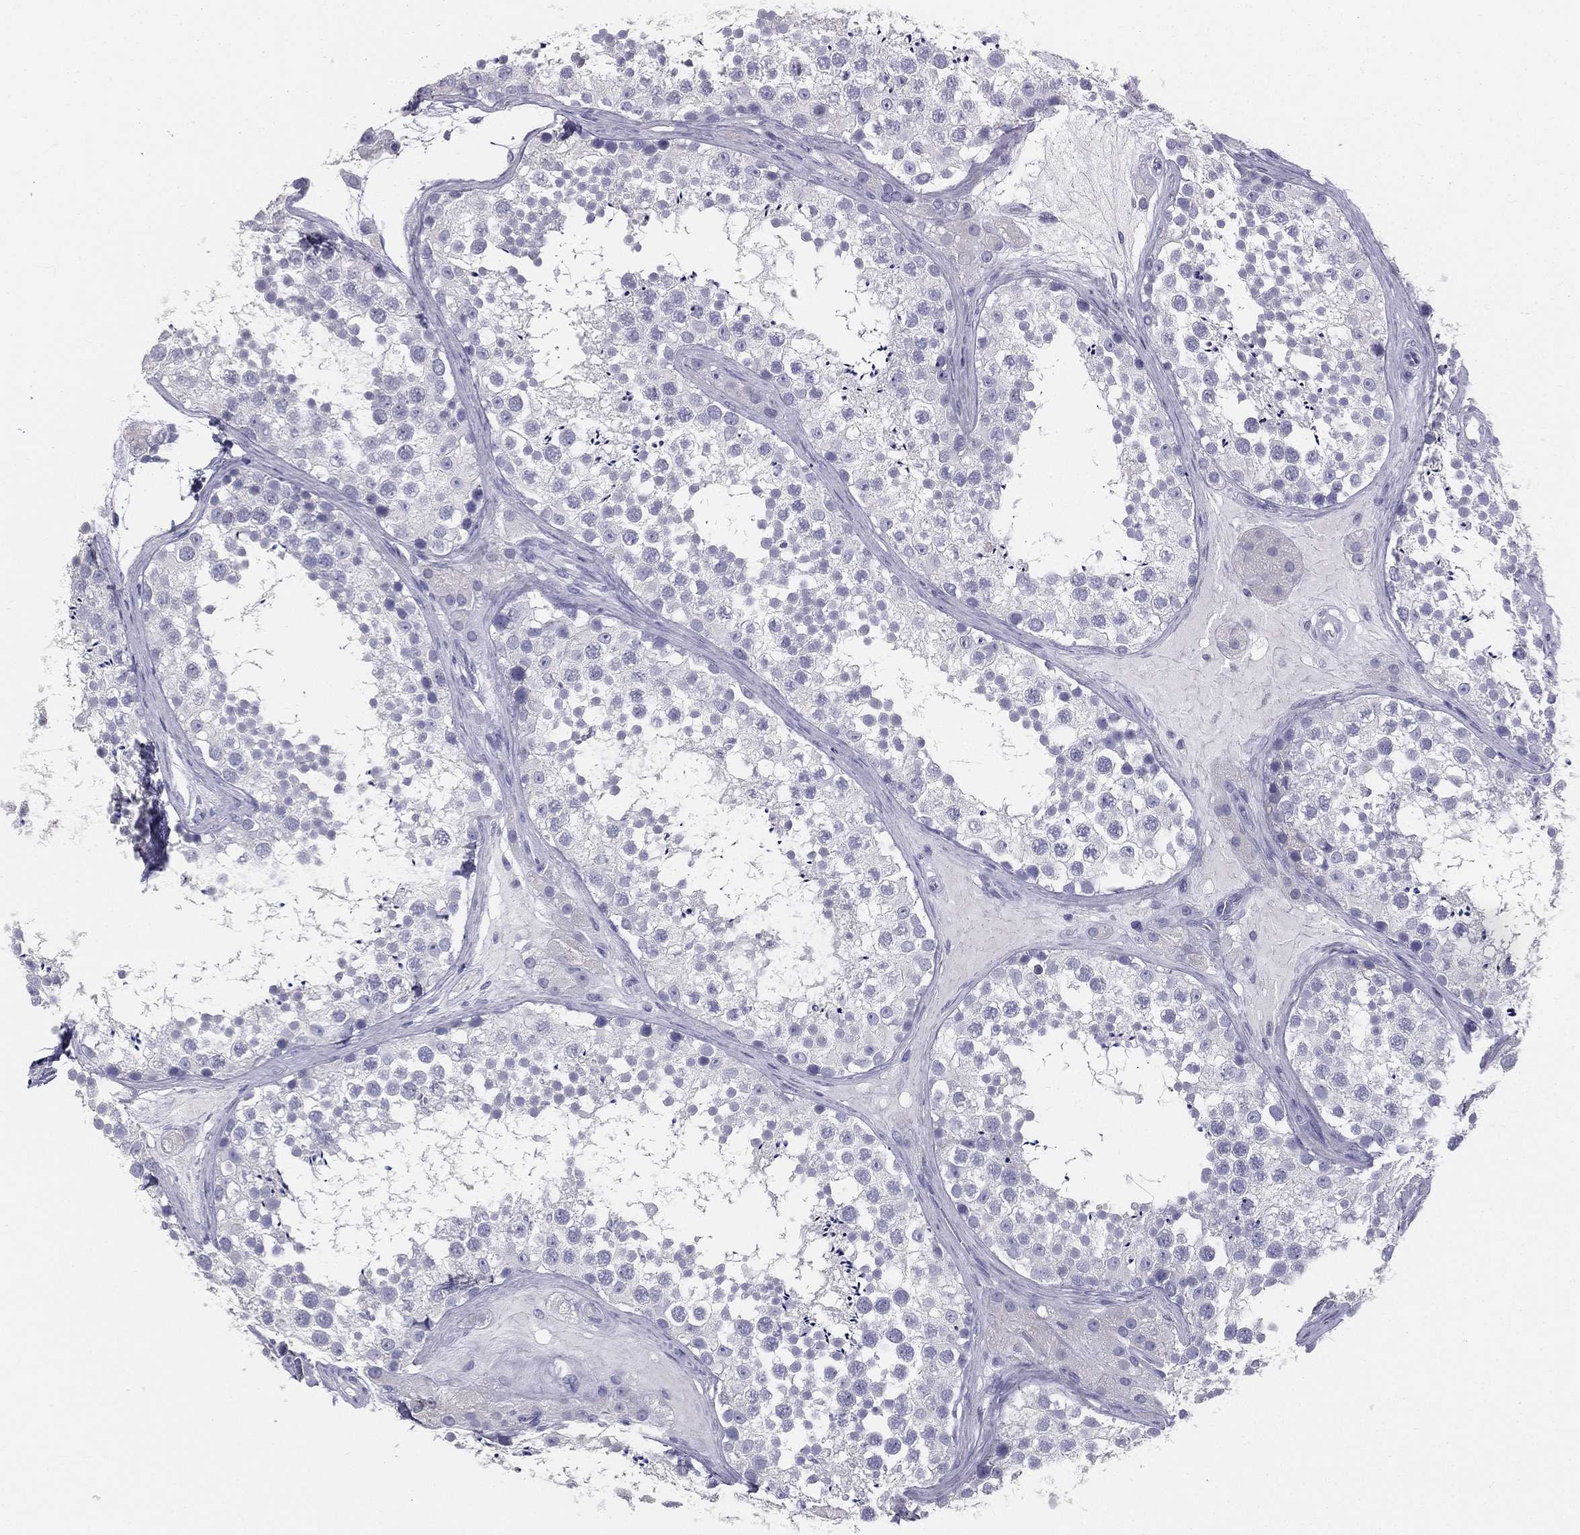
{"staining": {"intensity": "negative", "quantity": "none", "location": "none"}, "tissue": "testis", "cell_type": "Cells in seminiferous ducts", "image_type": "normal", "snomed": [{"axis": "morphology", "description": "Normal tissue, NOS"}, {"axis": "topography", "description": "Testis"}], "caption": "IHC micrograph of normal human testis stained for a protein (brown), which demonstrates no positivity in cells in seminiferous ducts.", "gene": "STS", "patient": {"sex": "male", "age": 41}}